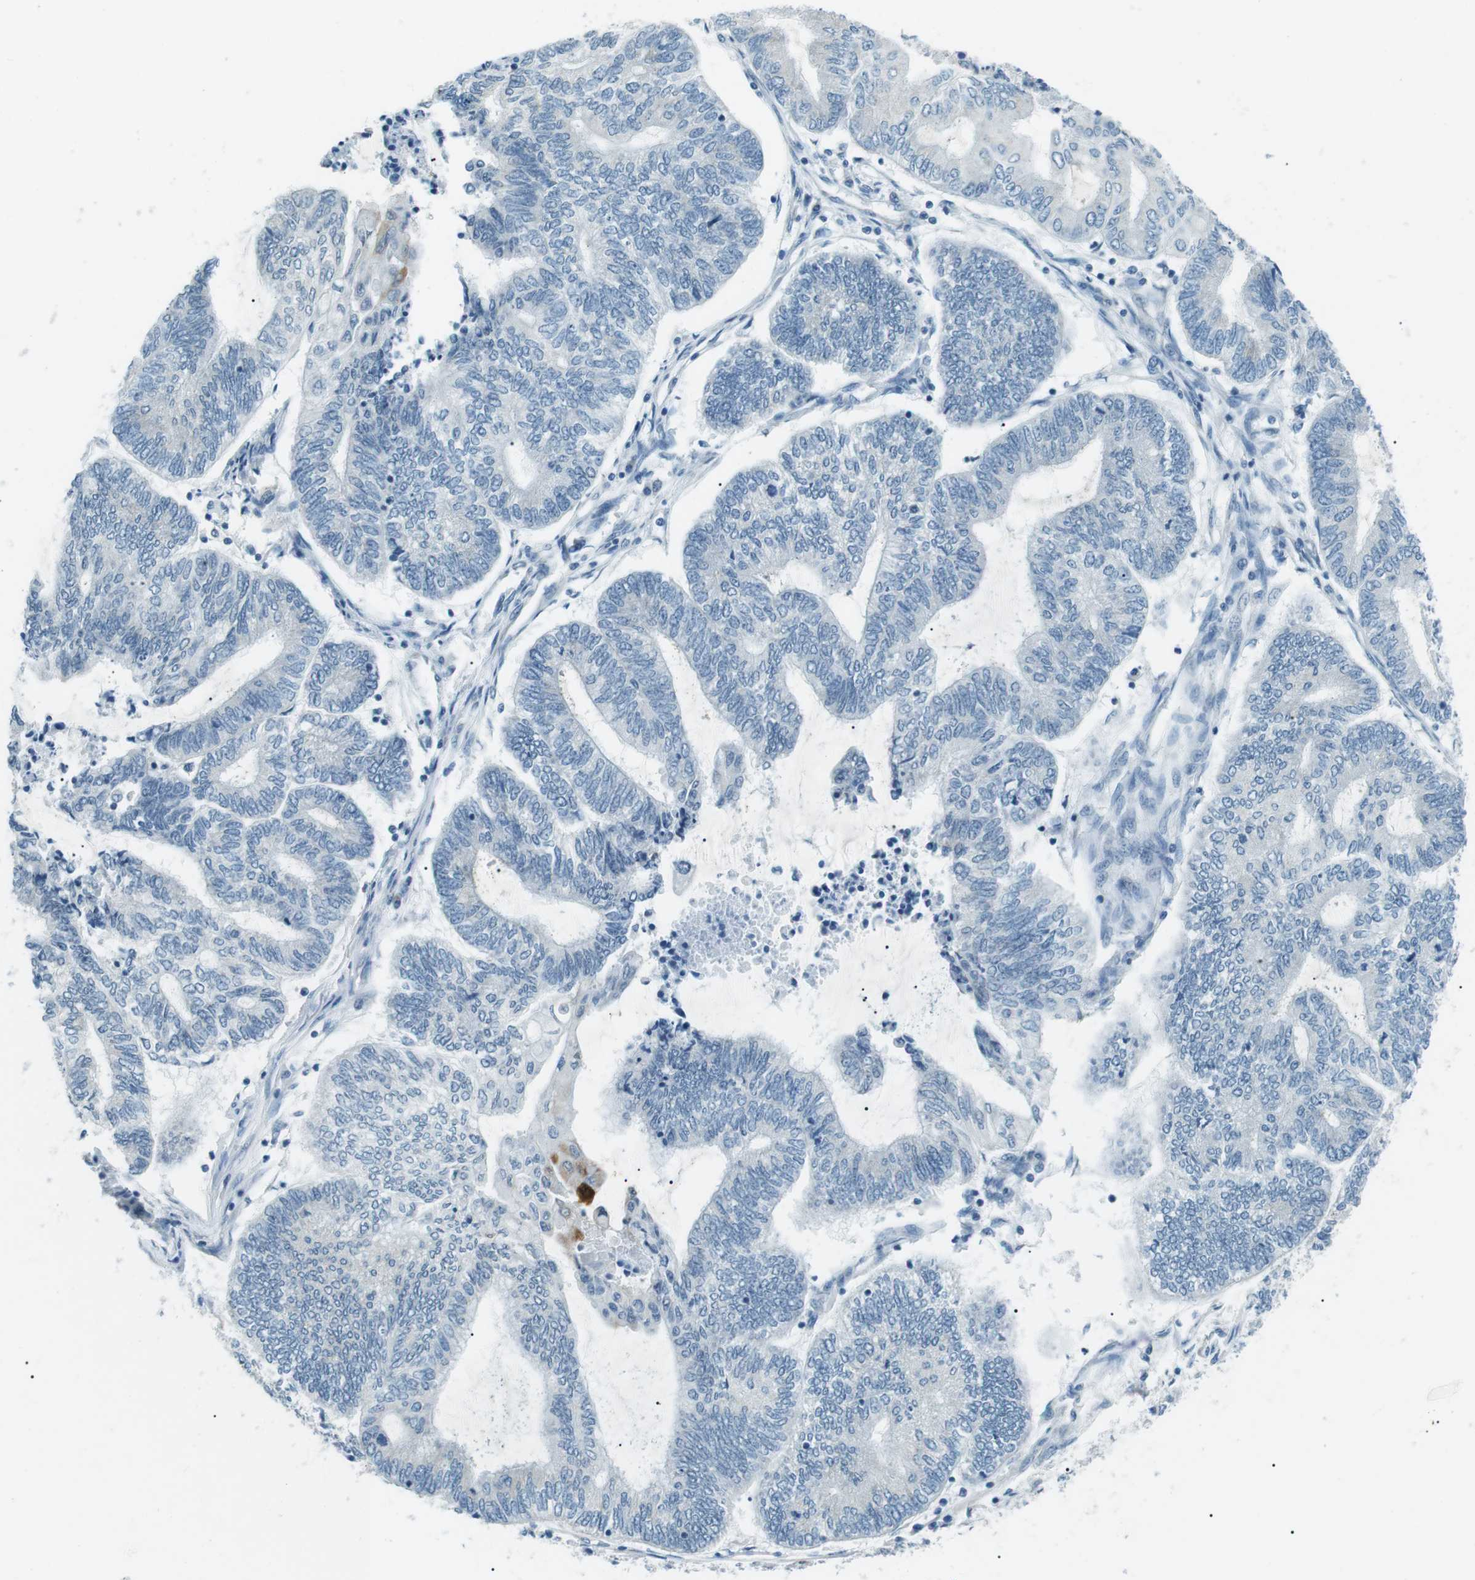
{"staining": {"intensity": "negative", "quantity": "none", "location": "none"}, "tissue": "endometrial cancer", "cell_type": "Tumor cells", "image_type": "cancer", "snomed": [{"axis": "morphology", "description": "Adenocarcinoma, NOS"}, {"axis": "topography", "description": "Uterus"}, {"axis": "topography", "description": "Endometrium"}], "caption": "High power microscopy micrograph of an IHC micrograph of adenocarcinoma (endometrial), revealing no significant expression in tumor cells. (Immunohistochemistry (ihc), brightfield microscopy, high magnification).", "gene": "SERPINB2", "patient": {"sex": "female", "age": 70}}